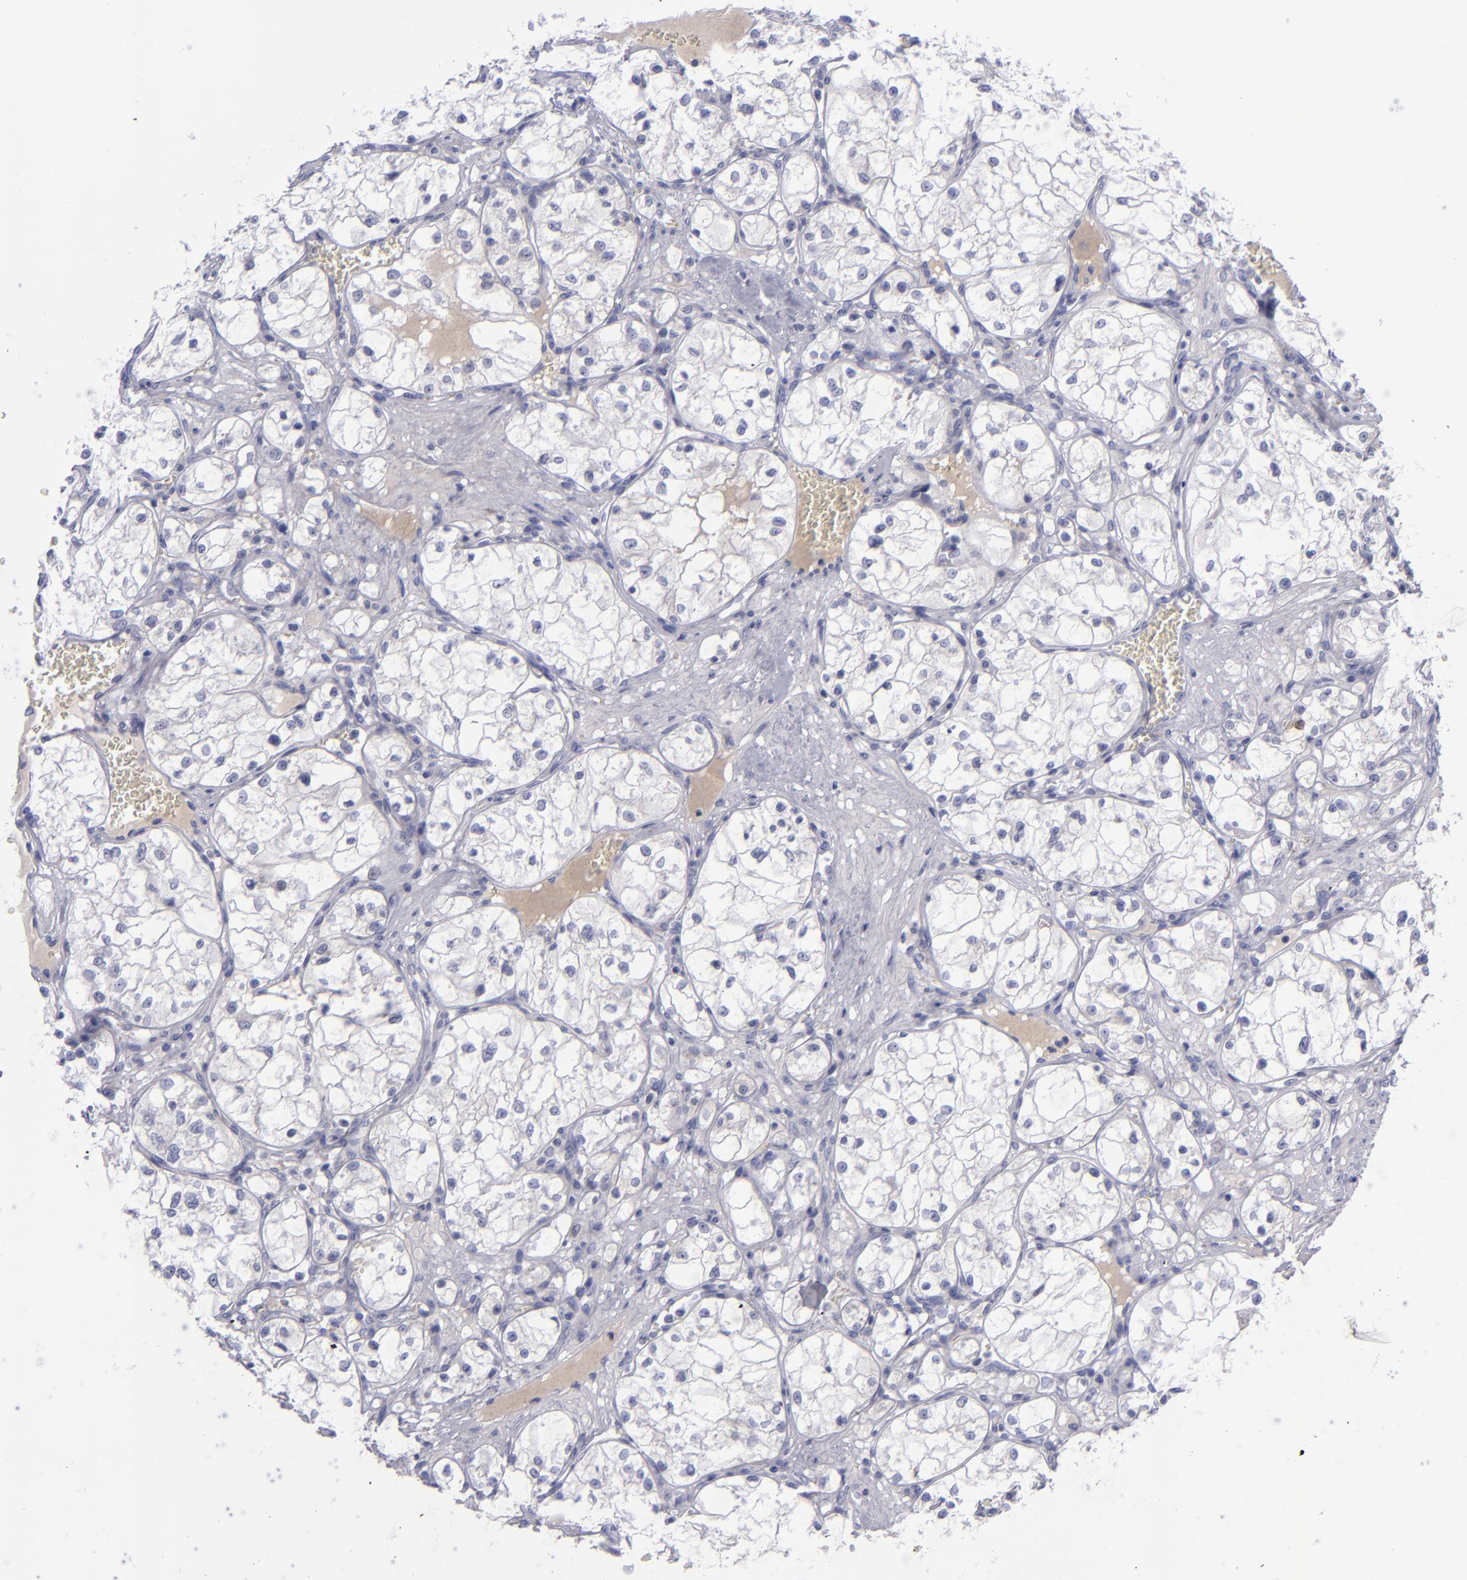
{"staining": {"intensity": "negative", "quantity": "none", "location": "none"}, "tissue": "renal cancer", "cell_type": "Tumor cells", "image_type": "cancer", "snomed": [{"axis": "morphology", "description": "Adenocarcinoma, NOS"}, {"axis": "topography", "description": "Kidney"}], "caption": "High magnification brightfield microscopy of renal cancer (adenocarcinoma) stained with DAB (3,3'-diaminobenzidine) (brown) and counterstained with hematoxylin (blue): tumor cells show no significant staining. The staining was performed using DAB to visualize the protein expression in brown, while the nuclei were stained in blue with hematoxylin (Magnification: 20x).", "gene": "AURKA", "patient": {"sex": "male", "age": 61}}